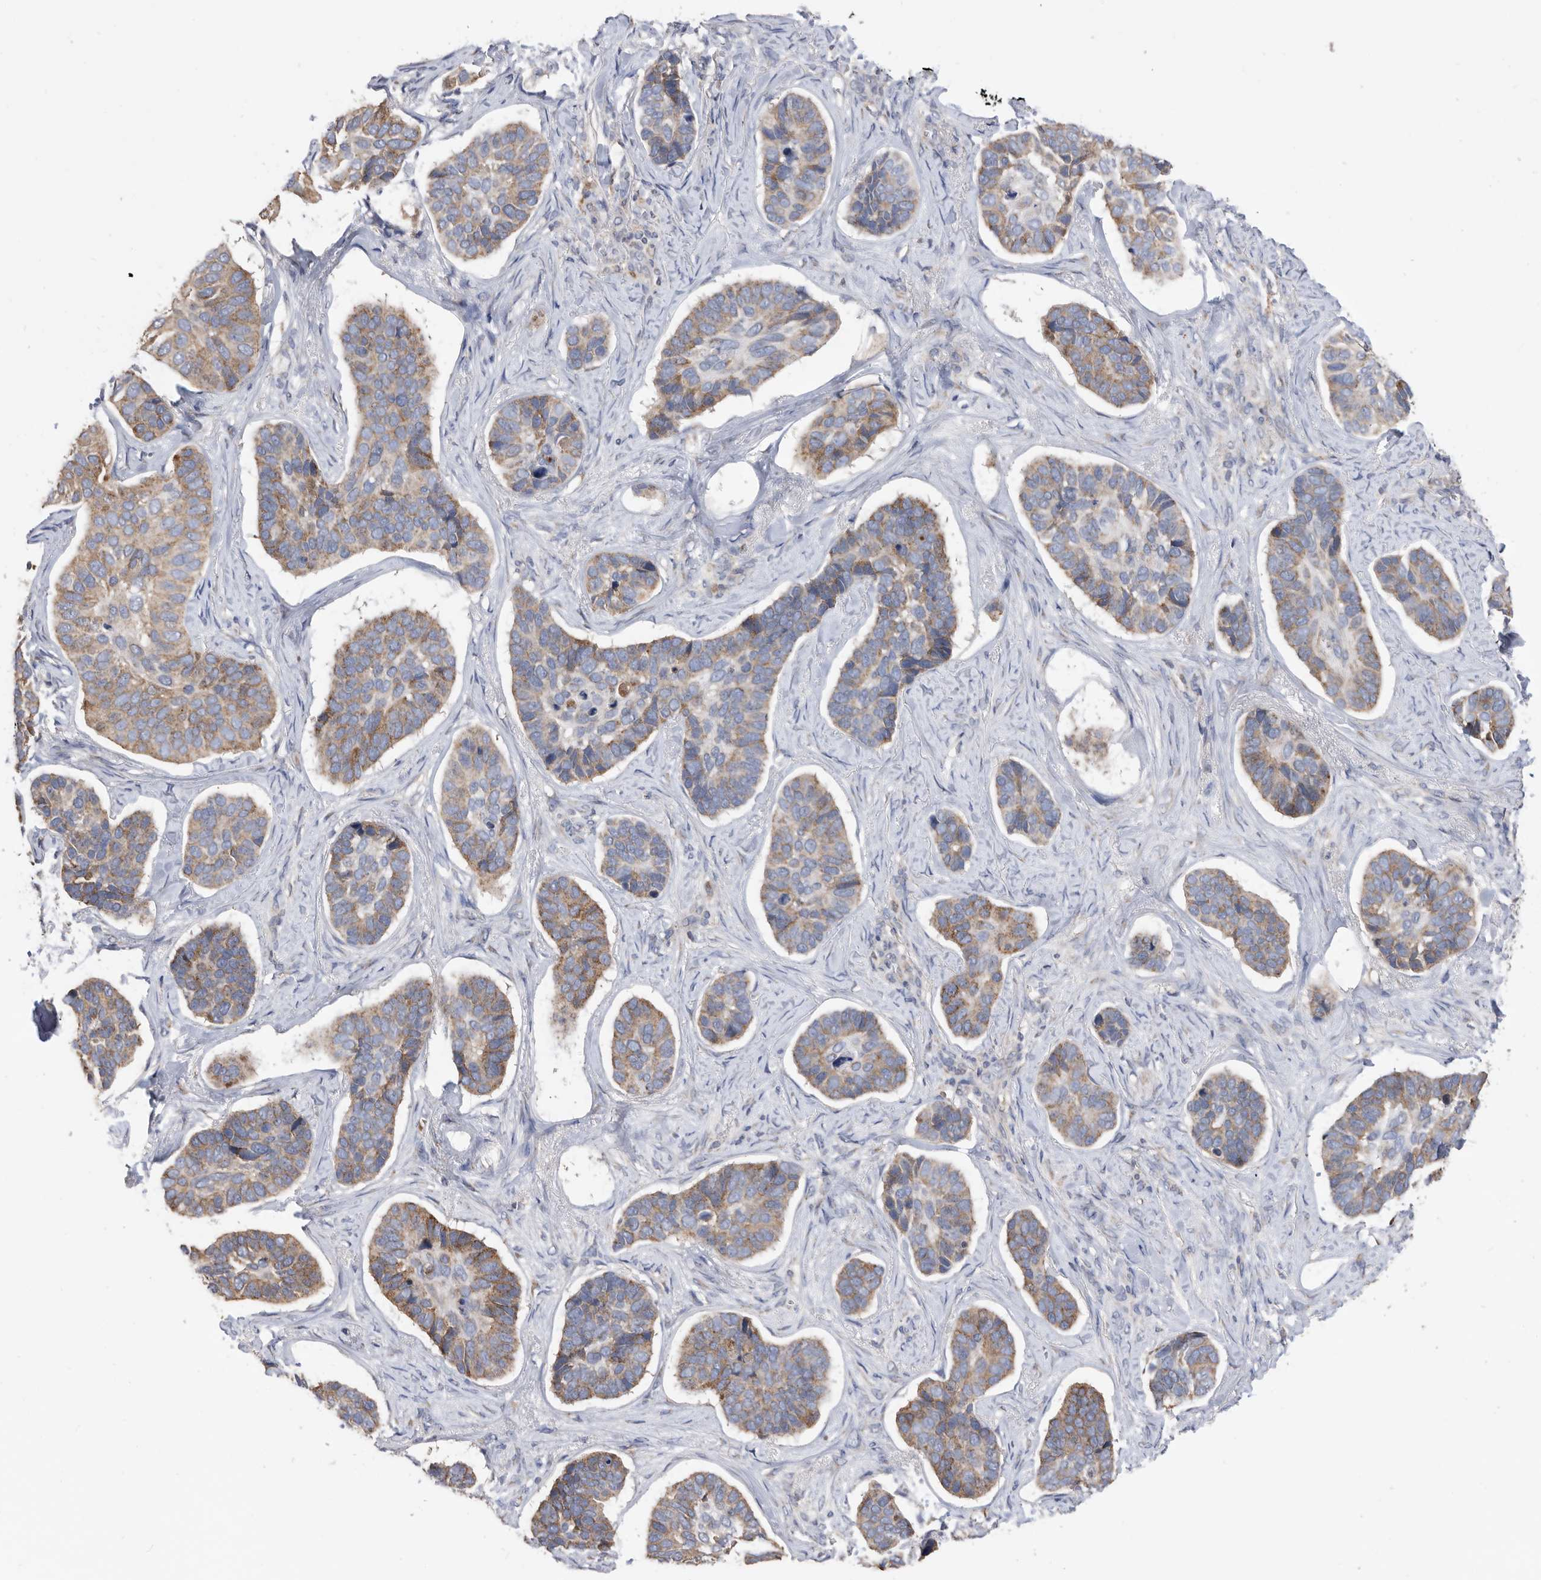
{"staining": {"intensity": "moderate", "quantity": ">75%", "location": "cytoplasmic/membranous"}, "tissue": "skin cancer", "cell_type": "Tumor cells", "image_type": "cancer", "snomed": [{"axis": "morphology", "description": "Basal cell carcinoma"}, {"axis": "topography", "description": "Skin"}], "caption": "Tumor cells show medium levels of moderate cytoplasmic/membranous expression in about >75% of cells in skin cancer. The protein of interest is shown in brown color, while the nuclei are stained blue.", "gene": "CRISPLD2", "patient": {"sex": "male", "age": 62}}